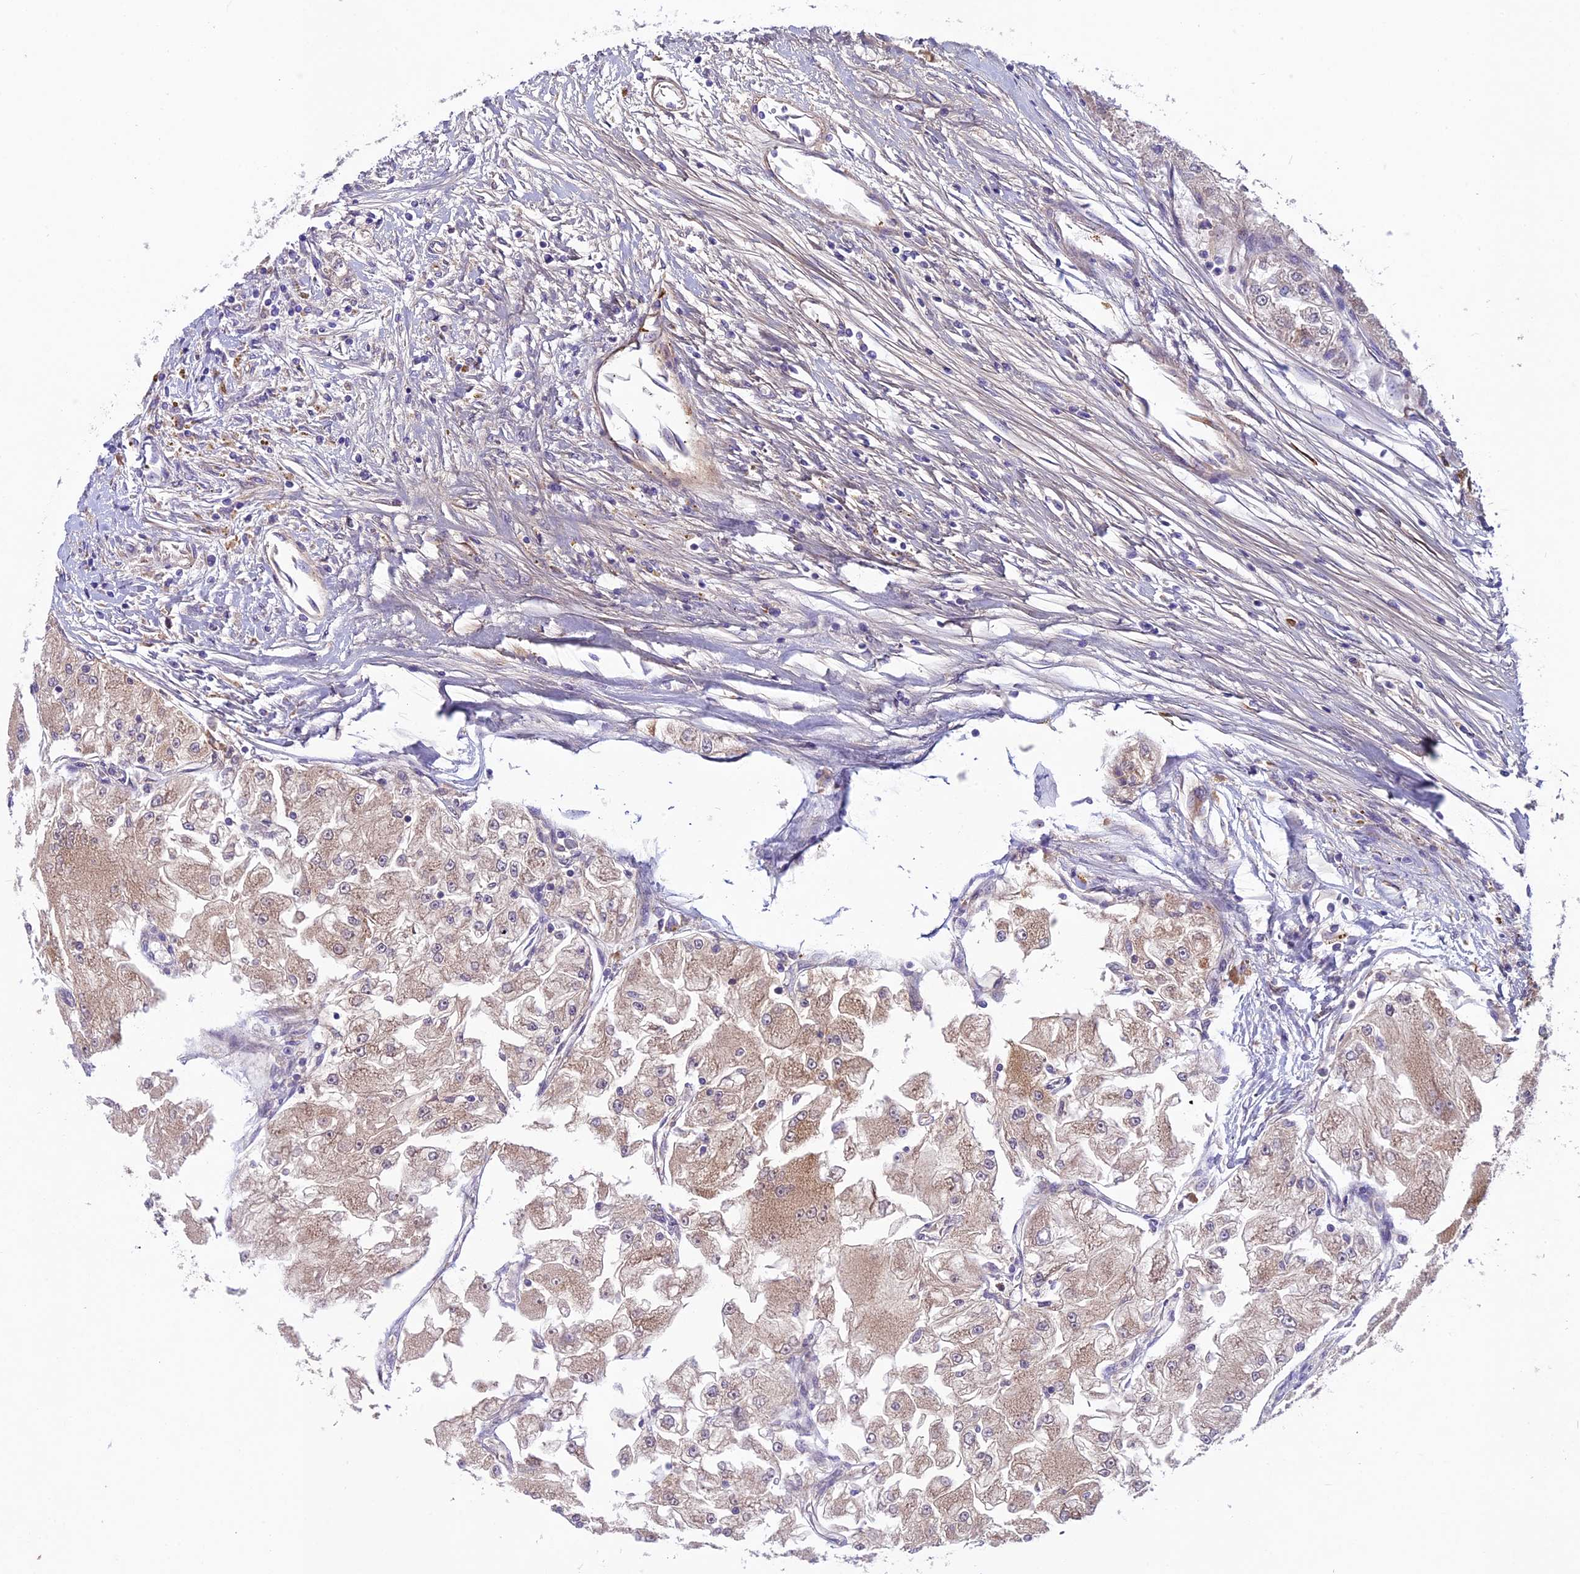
{"staining": {"intensity": "weak", "quantity": ">75%", "location": "cytoplasmic/membranous"}, "tissue": "renal cancer", "cell_type": "Tumor cells", "image_type": "cancer", "snomed": [{"axis": "morphology", "description": "Adenocarcinoma, NOS"}, {"axis": "topography", "description": "Kidney"}], "caption": "Immunohistochemistry (IHC) (DAB) staining of renal cancer (adenocarcinoma) demonstrates weak cytoplasmic/membranous protein staining in about >75% of tumor cells.", "gene": "DCTN5", "patient": {"sex": "female", "age": 72}}